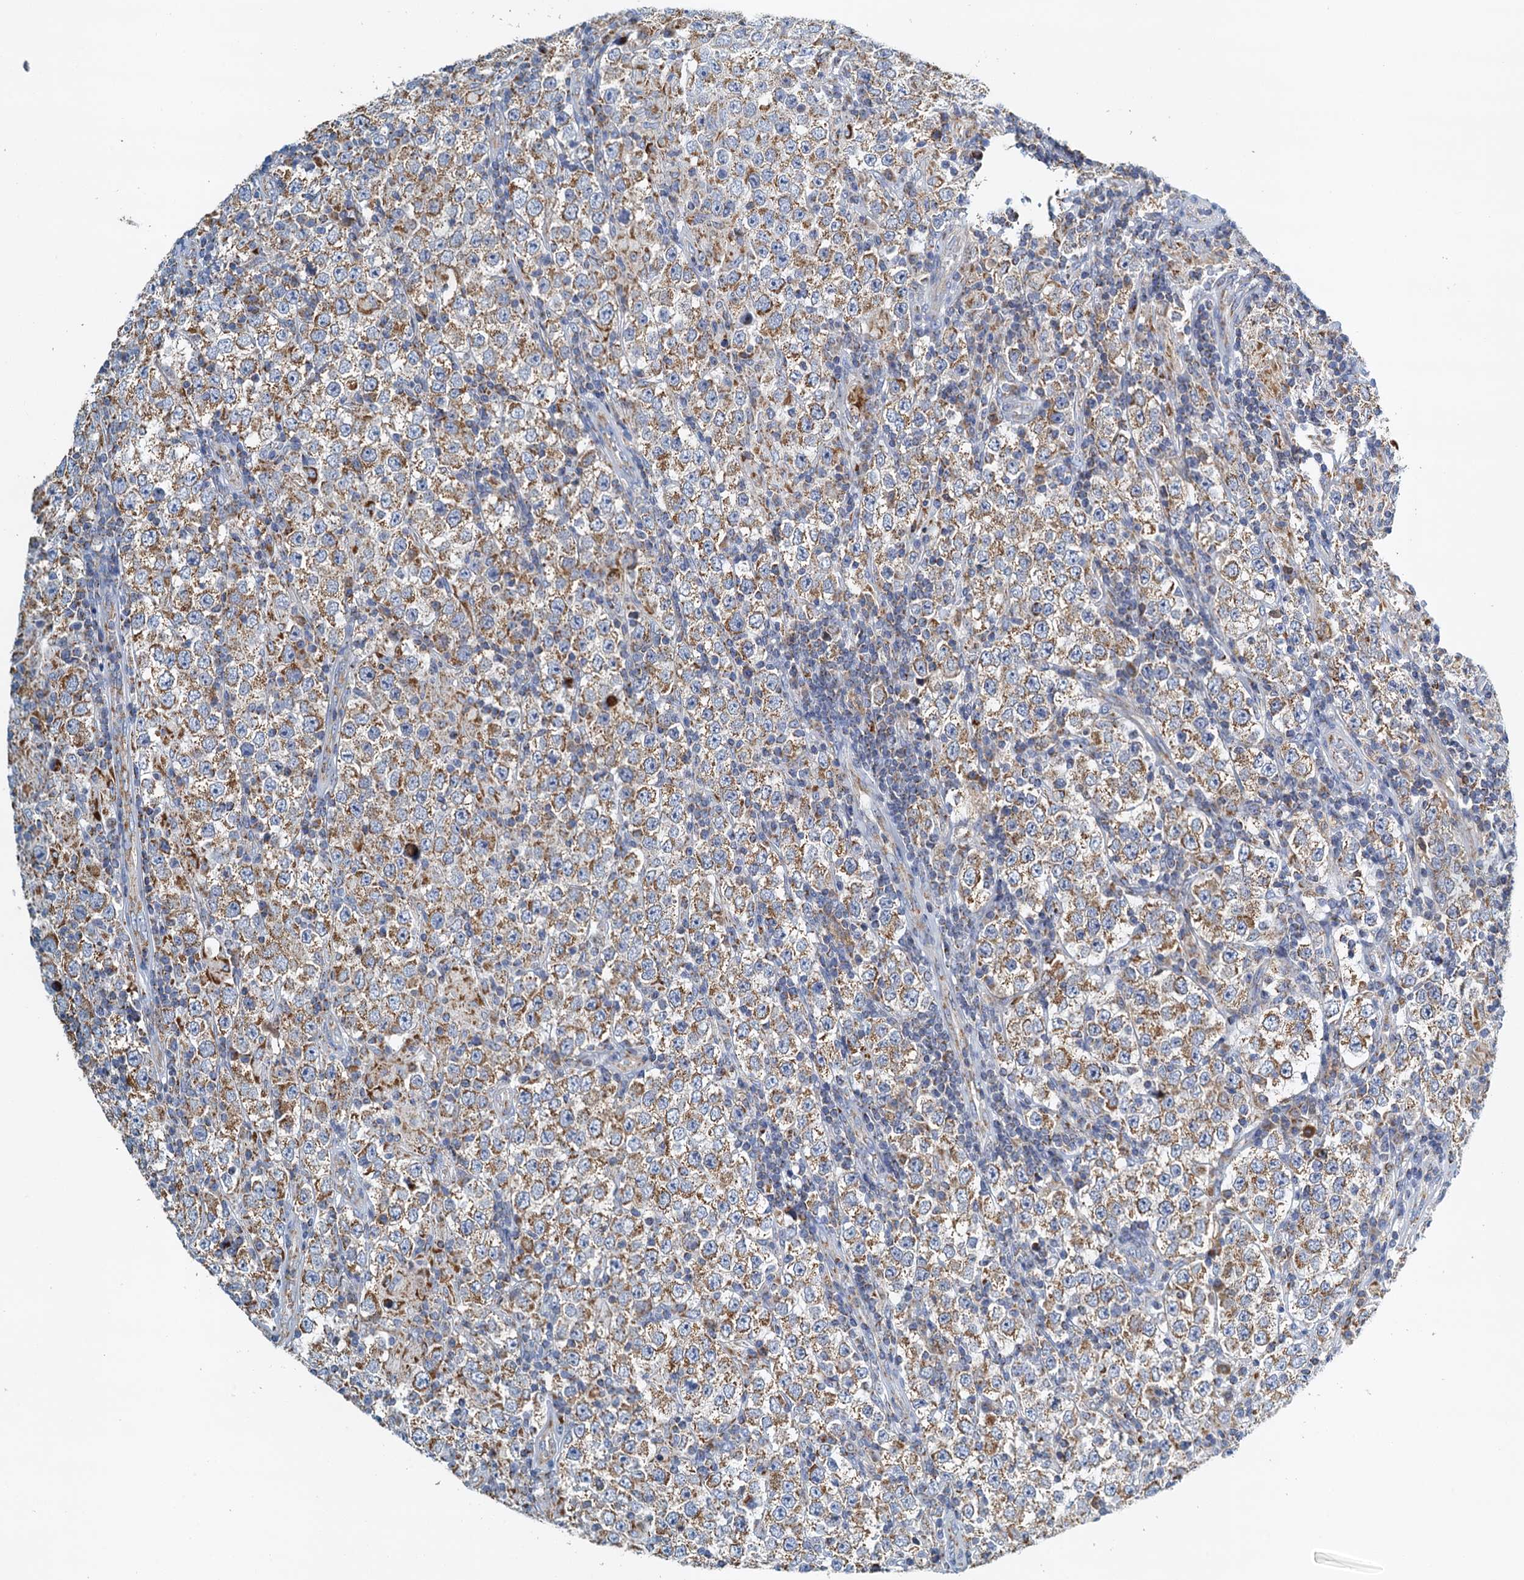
{"staining": {"intensity": "moderate", "quantity": ">75%", "location": "cytoplasmic/membranous"}, "tissue": "testis cancer", "cell_type": "Tumor cells", "image_type": "cancer", "snomed": [{"axis": "morphology", "description": "Normal tissue, NOS"}, {"axis": "morphology", "description": "Urothelial carcinoma, High grade"}, {"axis": "morphology", "description": "Seminoma, NOS"}, {"axis": "morphology", "description": "Carcinoma, Embryonal, NOS"}, {"axis": "topography", "description": "Urinary bladder"}, {"axis": "topography", "description": "Testis"}], "caption": "High-magnification brightfield microscopy of high-grade urothelial carcinoma (testis) stained with DAB (3,3'-diaminobenzidine) (brown) and counterstained with hematoxylin (blue). tumor cells exhibit moderate cytoplasmic/membranous staining is present in about>75% of cells.", "gene": "POC1A", "patient": {"sex": "male", "age": 41}}